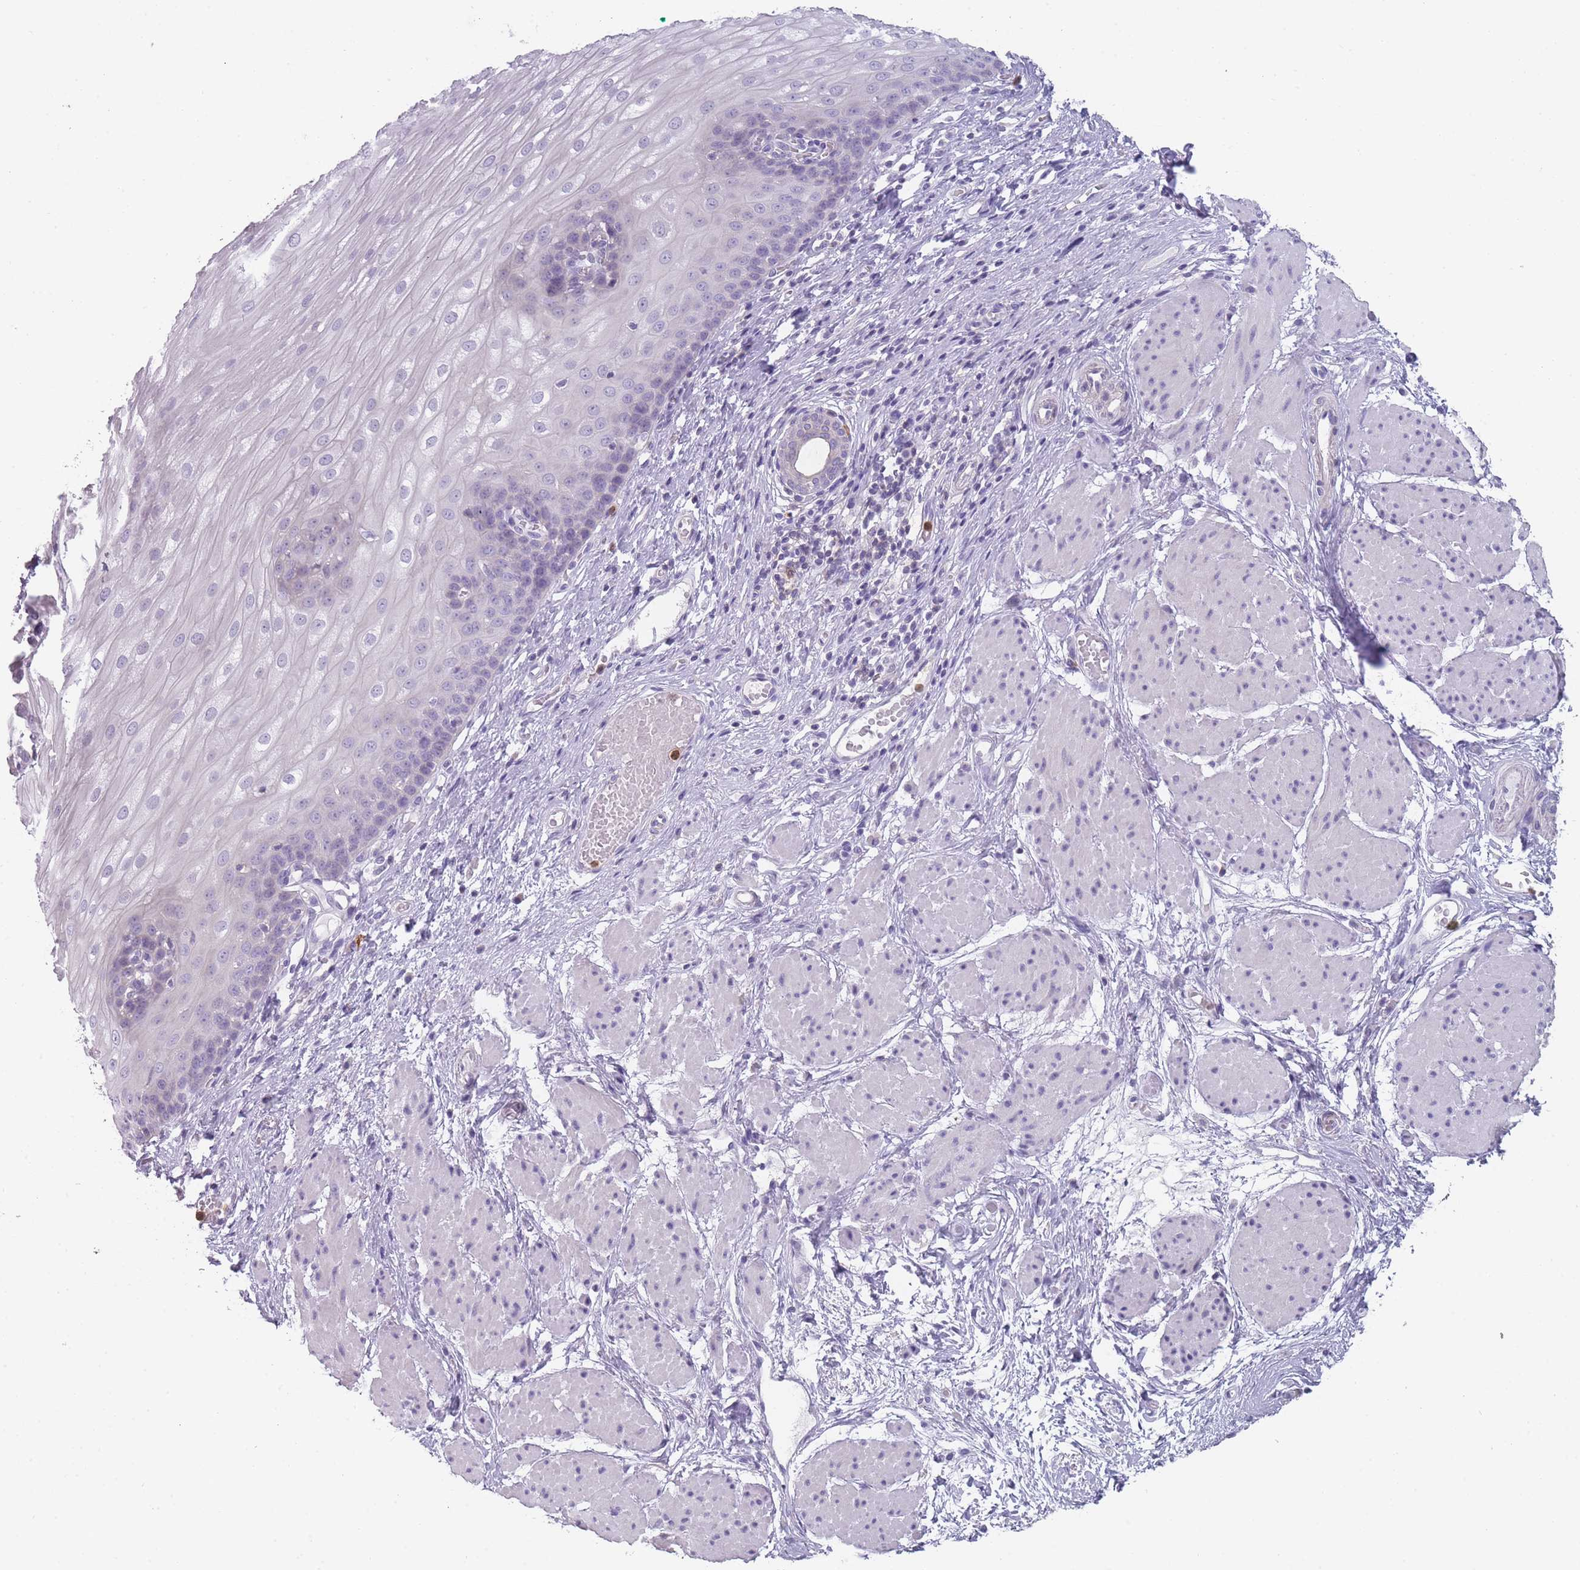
{"staining": {"intensity": "negative", "quantity": "none", "location": "none"}, "tissue": "esophagus", "cell_type": "Squamous epithelial cells", "image_type": "normal", "snomed": [{"axis": "morphology", "description": "Normal tissue, NOS"}, {"axis": "topography", "description": "Esophagus"}], "caption": "This is an IHC micrograph of normal human esophagus. There is no positivity in squamous epithelial cells.", "gene": "CR1L", "patient": {"sex": "male", "age": 69}}